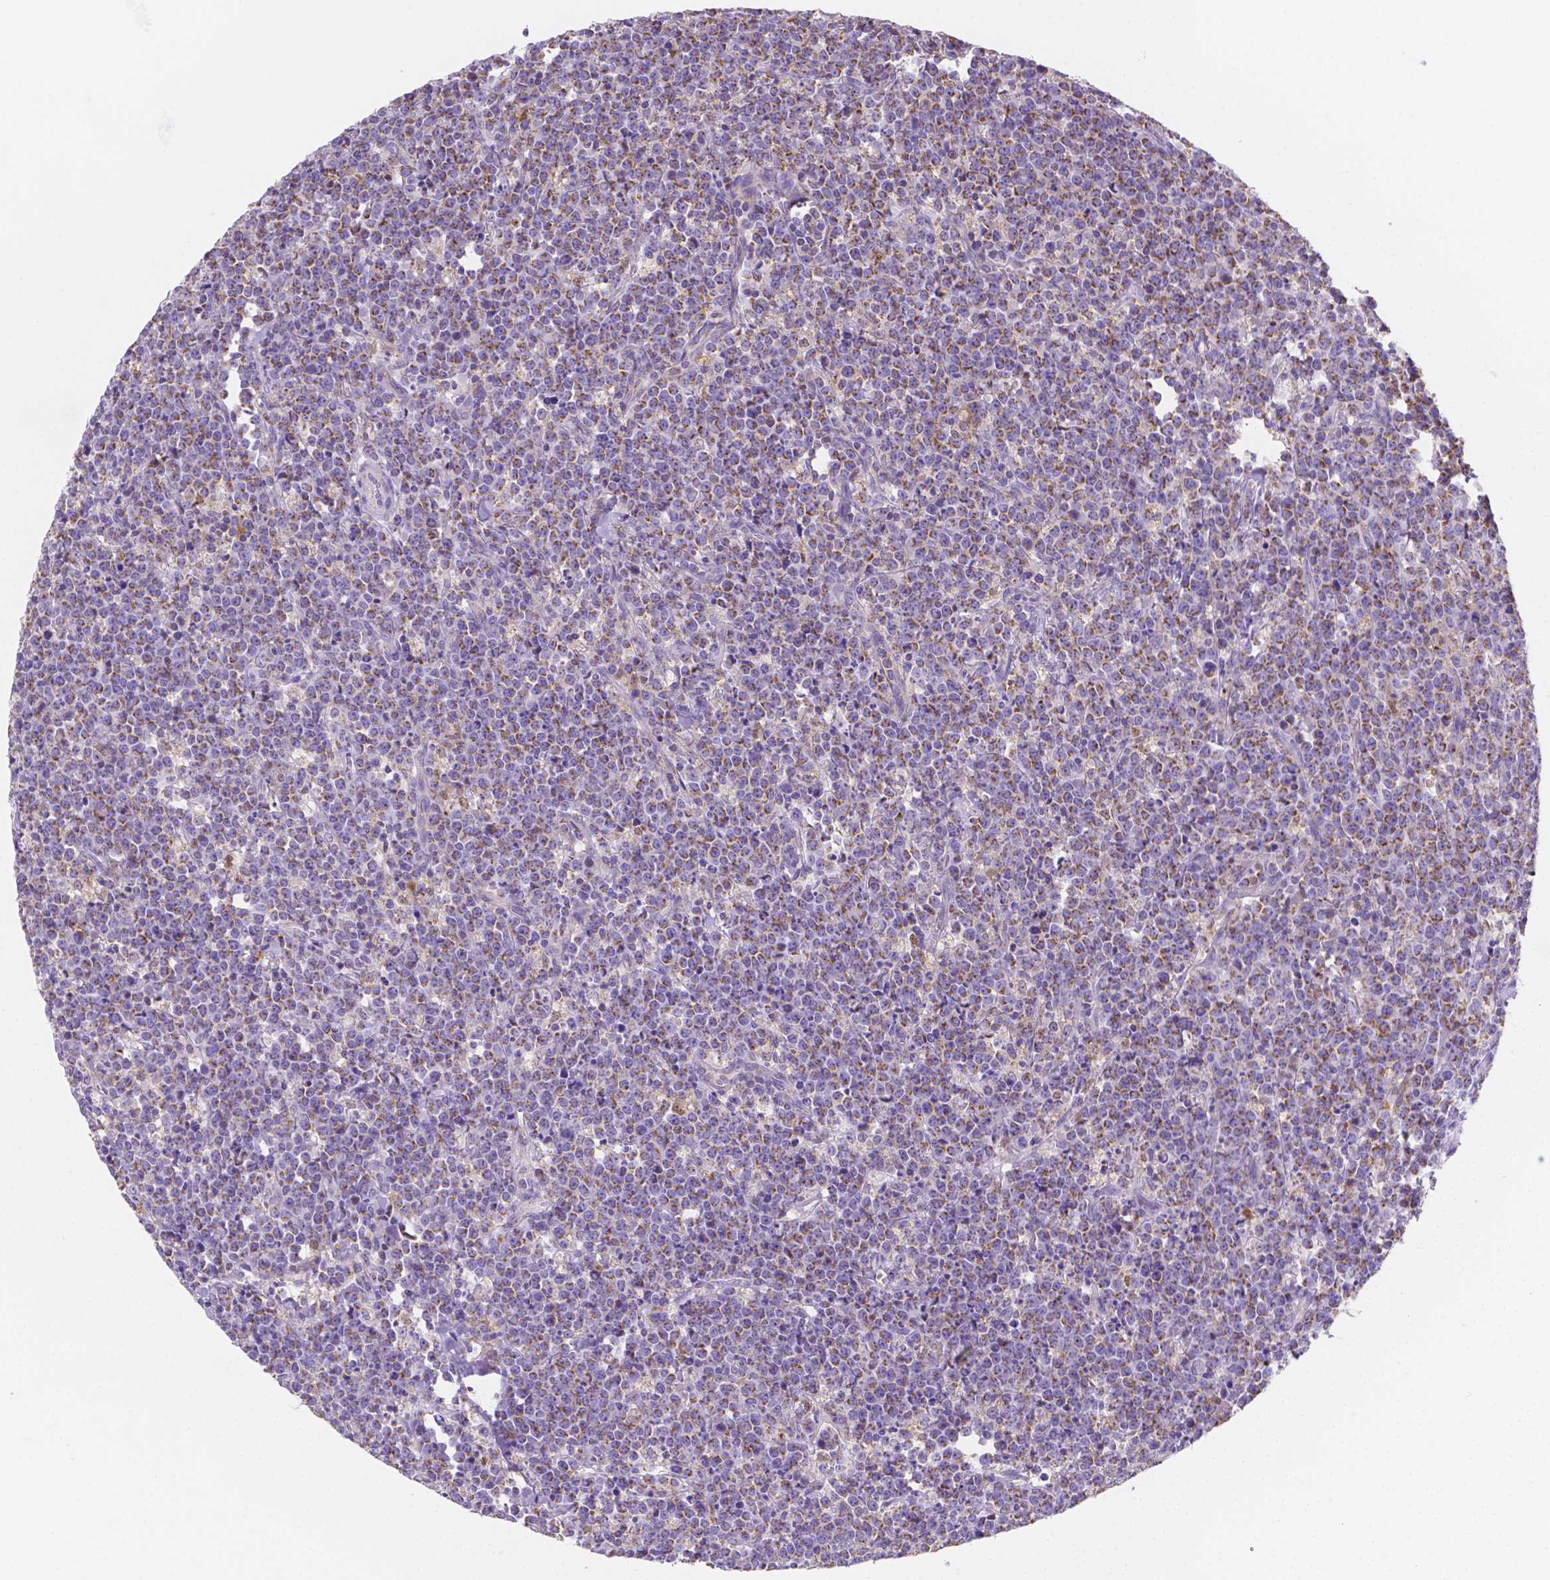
{"staining": {"intensity": "weak", "quantity": "25%-75%", "location": "cytoplasmic/membranous"}, "tissue": "lymphoma", "cell_type": "Tumor cells", "image_type": "cancer", "snomed": [{"axis": "morphology", "description": "Malignant lymphoma, non-Hodgkin's type, High grade"}, {"axis": "topography", "description": "Small intestine"}], "caption": "High-grade malignant lymphoma, non-Hodgkin's type stained with a brown dye demonstrates weak cytoplasmic/membranous positive positivity in about 25%-75% of tumor cells.", "gene": "SGTB", "patient": {"sex": "female", "age": 56}}